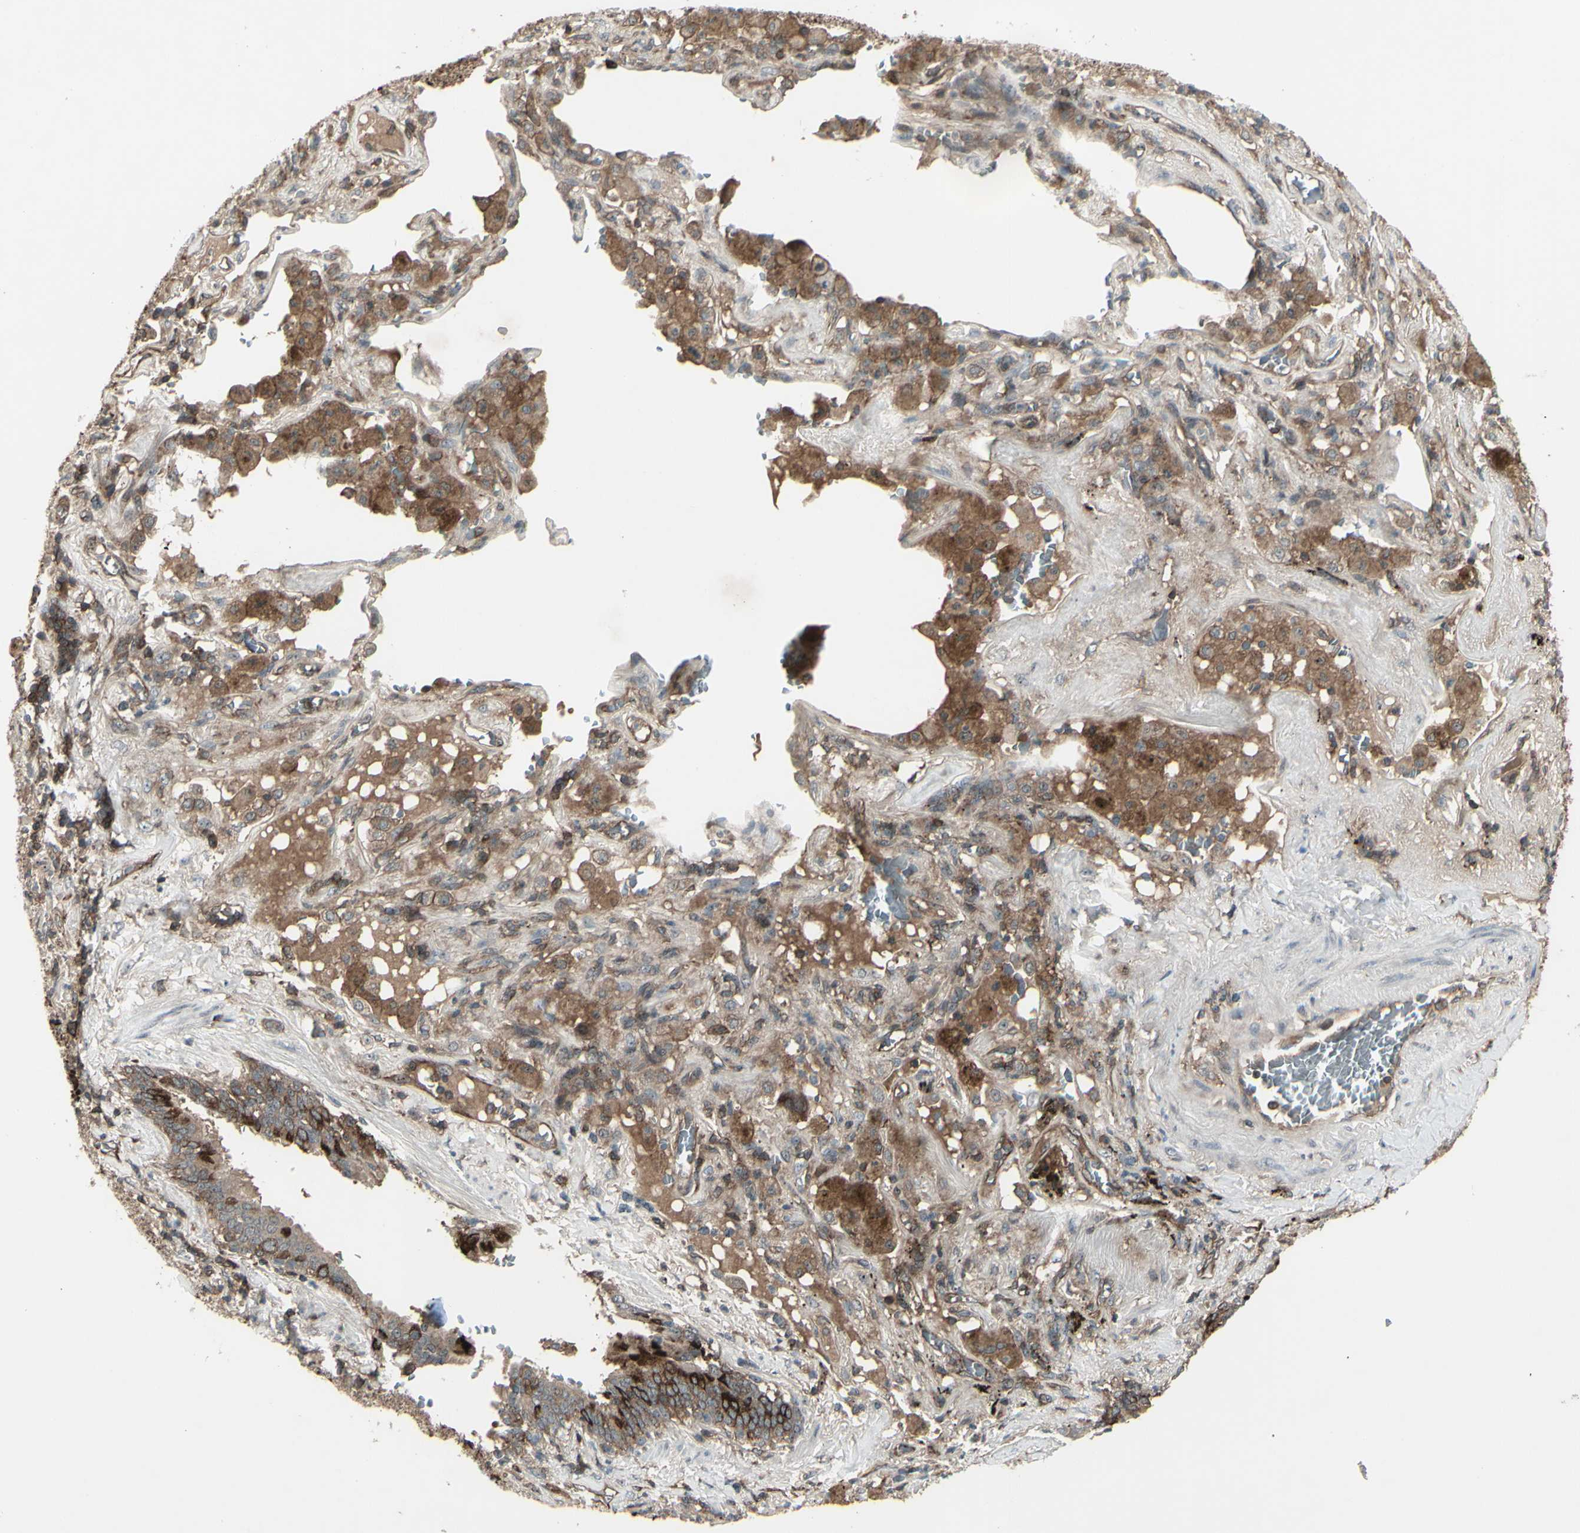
{"staining": {"intensity": "strong", "quantity": ">75%", "location": "cytoplasmic/membranous"}, "tissue": "lung cancer", "cell_type": "Tumor cells", "image_type": "cancer", "snomed": [{"axis": "morphology", "description": "Squamous cell carcinoma, NOS"}, {"axis": "topography", "description": "Lung"}], "caption": "Lung squamous cell carcinoma was stained to show a protein in brown. There is high levels of strong cytoplasmic/membranous positivity in about >75% of tumor cells.", "gene": "FXYD5", "patient": {"sex": "male", "age": 57}}